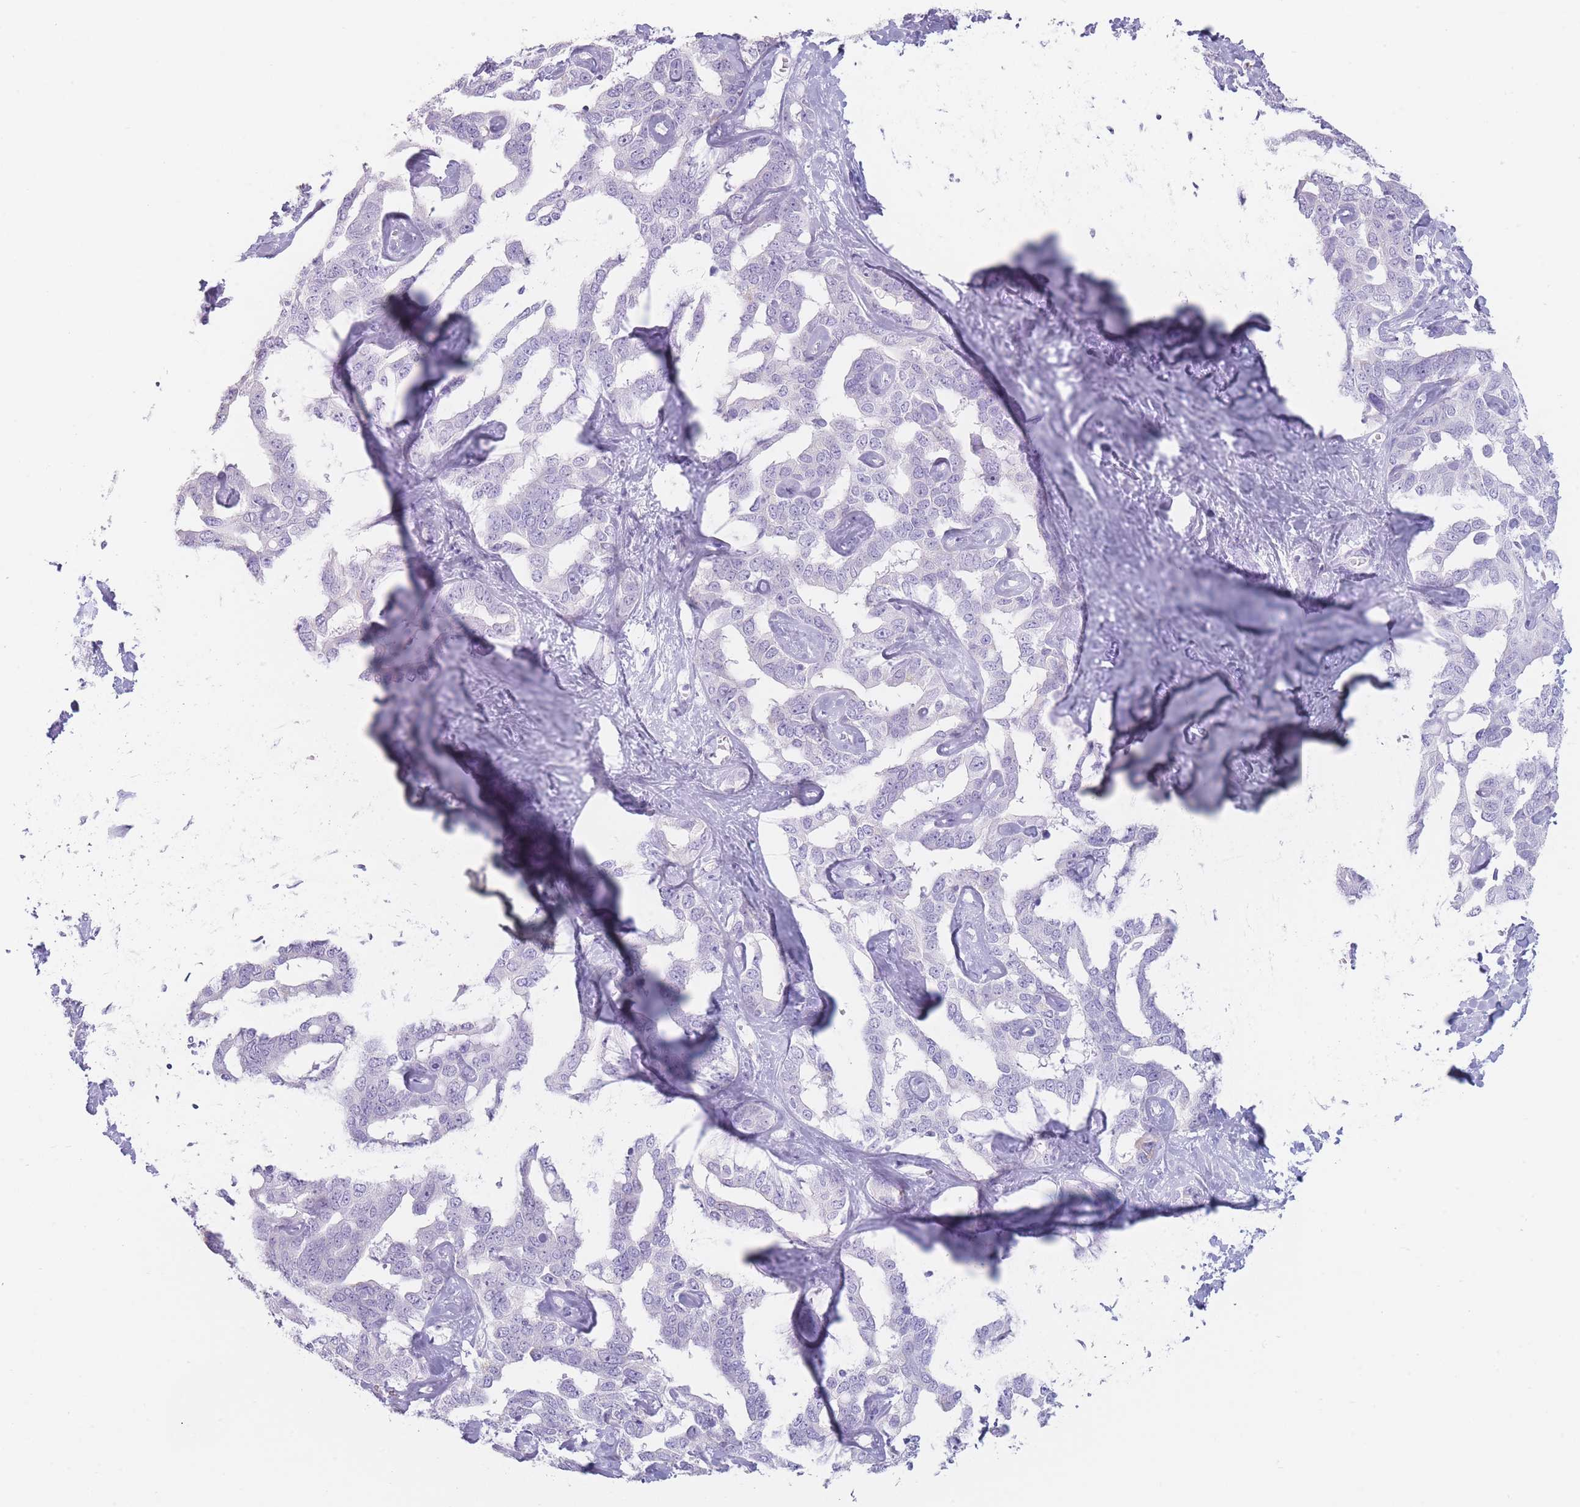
{"staining": {"intensity": "negative", "quantity": "none", "location": "none"}, "tissue": "liver cancer", "cell_type": "Tumor cells", "image_type": "cancer", "snomed": [{"axis": "morphology", "description": "Cholangiocarcinoma"}, {"axis": "topography", "description": "Liver"}], "caption": "An immunohistochemistry micrograph of cholangiocarcinoma (liver) is shown. There is no staining in tumor cells of cholangiocarcinoma (liver).", "gene": "GPR12", "patient": {"sex": "male", "age": 59}}